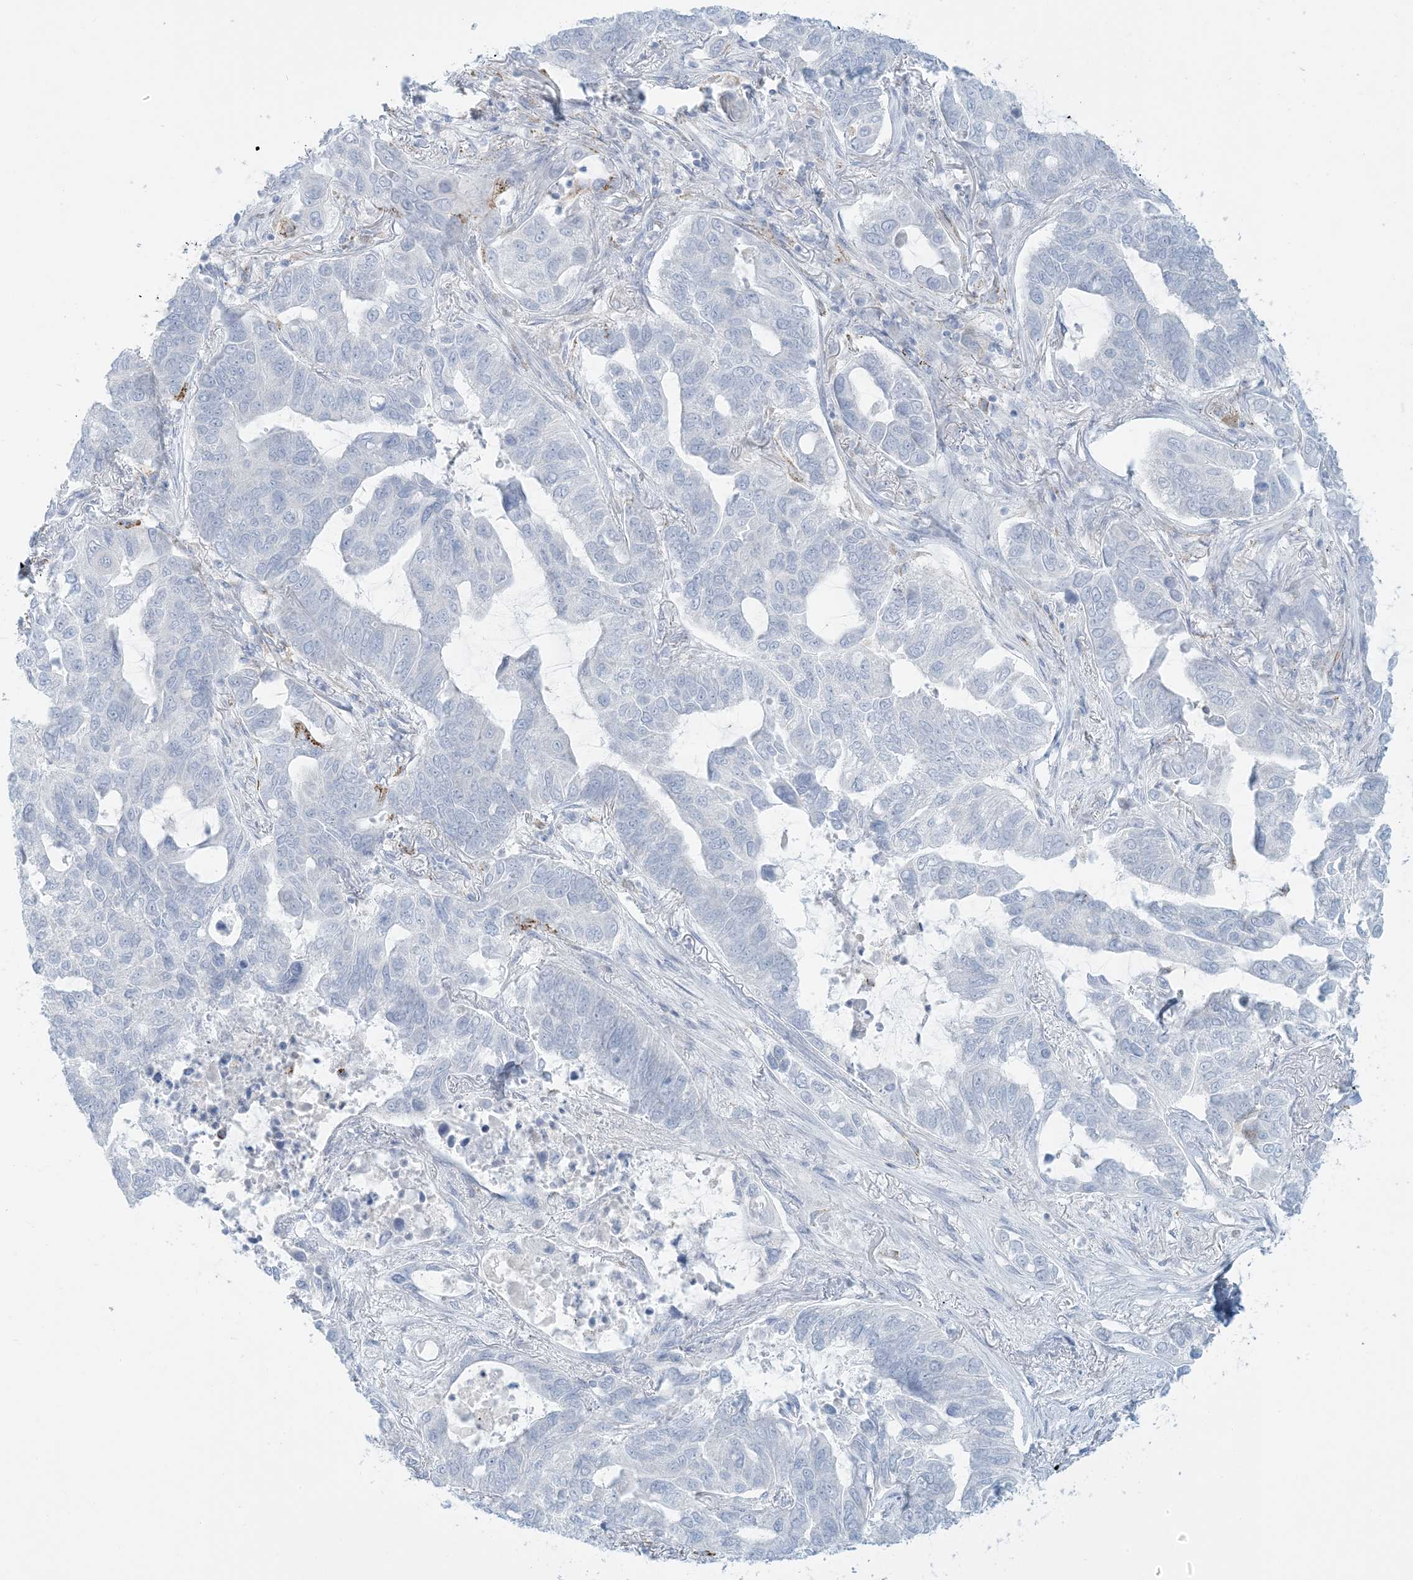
{"staining": {"intensity": "negative", "quantity": "none", "location": "none"}, "tissue": "lung cancer", "cell_type": "Tumor cells", "image_type": "cancer", "snomed": [{"axis": "morphology", "description": "Adenocarcinoma, NOS"}, {"axis": "topography", "description": "Lung"}], "caption": "Human adenocarcinoma (lung) stained for a protein using immunohistochemistry demonstrates no positivity in tumor cells.", "gene": "ZDHHC4", "patient": {"sex": "male", "age": 64}}